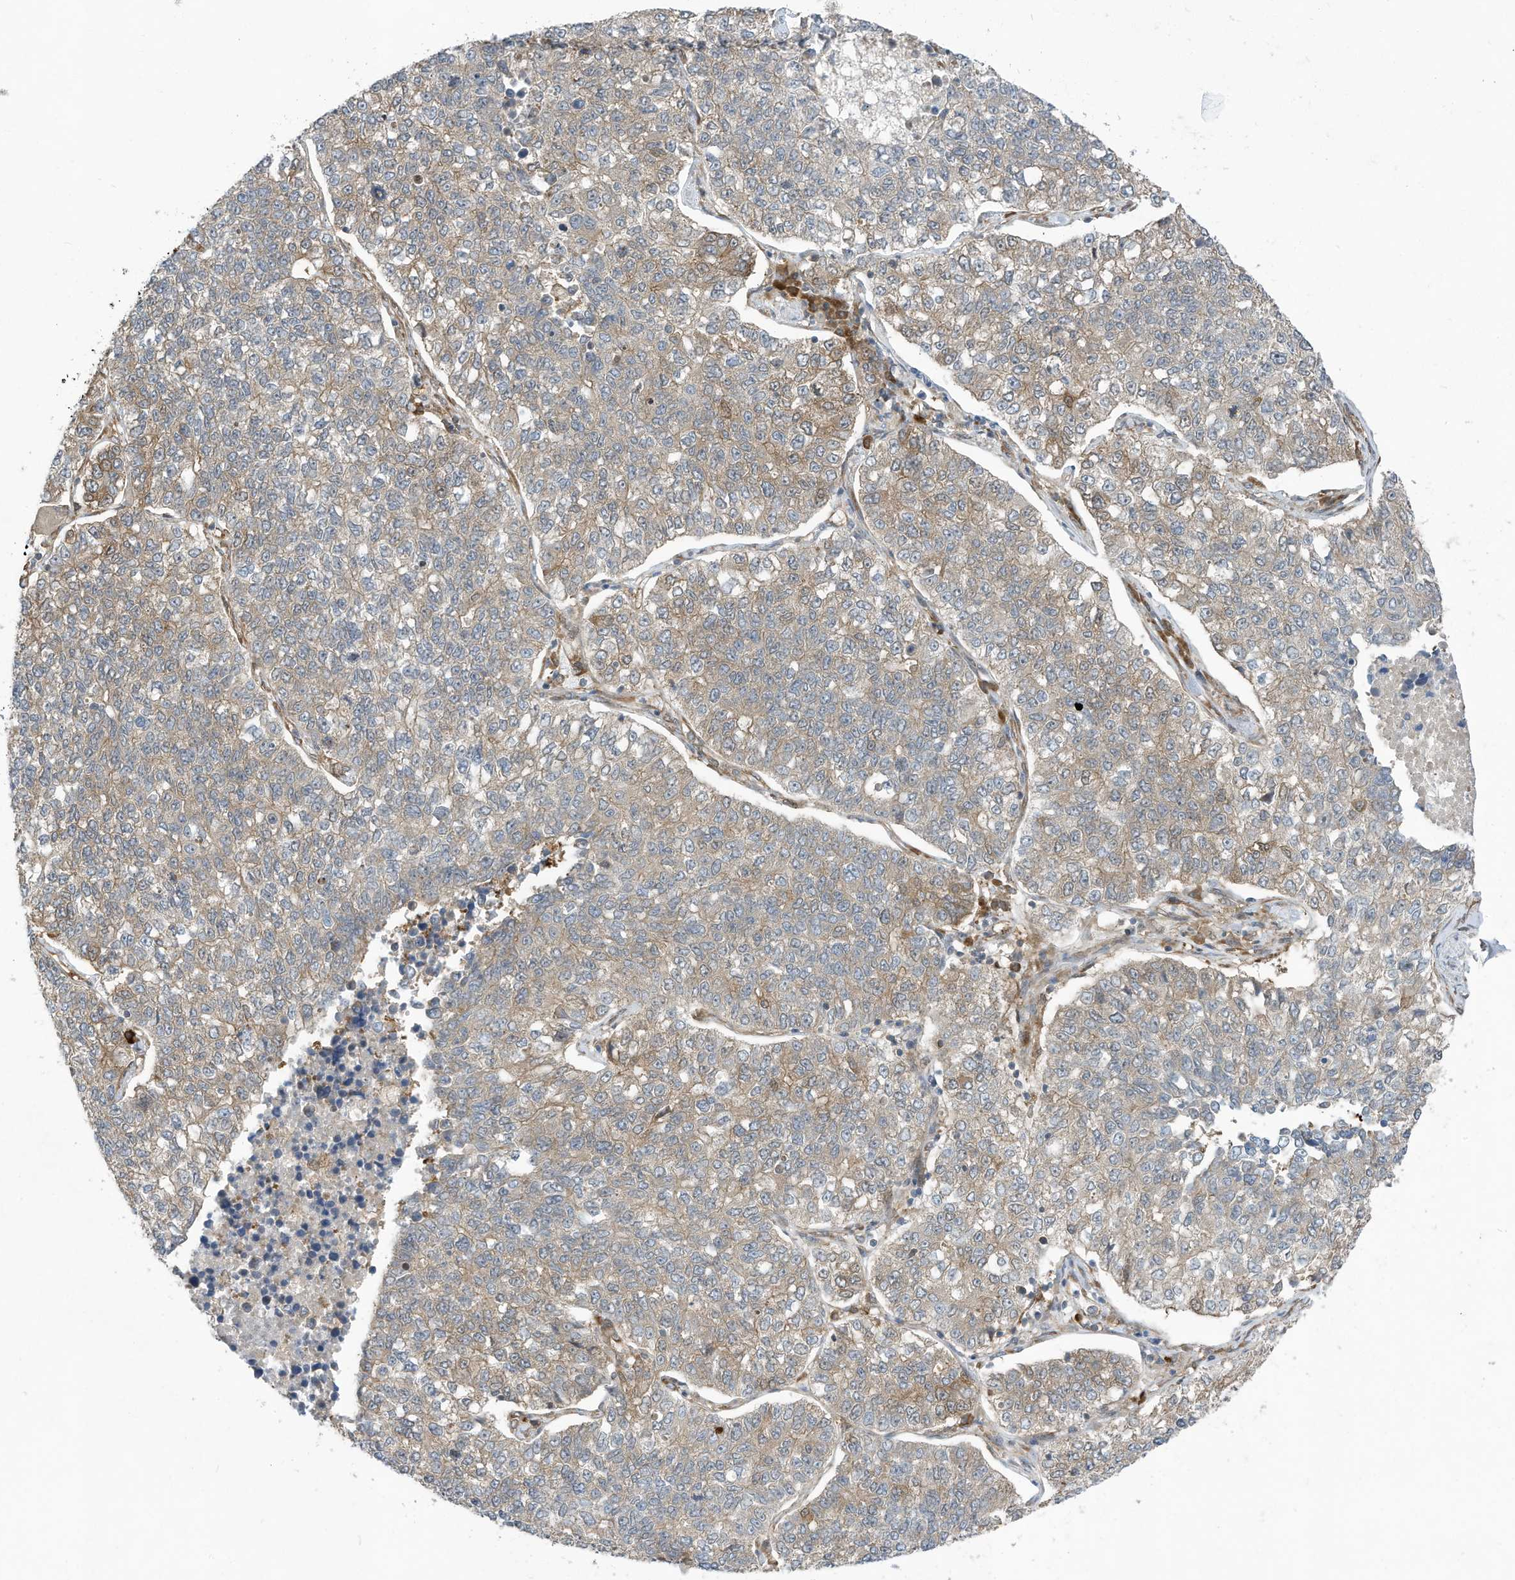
{"staining": {"intensity": "weak", "quantity": "25%-75%", "location": "cytoplasmic/membranous"}, "tissue": "lung cancer", "cell_type": "Tumor cells", "image_type": "cancer", "snomed": [{"axis": "morphology", "description": "Adenocarcinoma, NOS"}, {"axis": "topography", "description": "Lung"}], "caption": "The immunohistochemical stain shows weak cytoplasmic/membranous positivity in tumor cells of lung cancer tissue.", "gene": "USE1", "patient": {"sex": "male", "age": 49}}